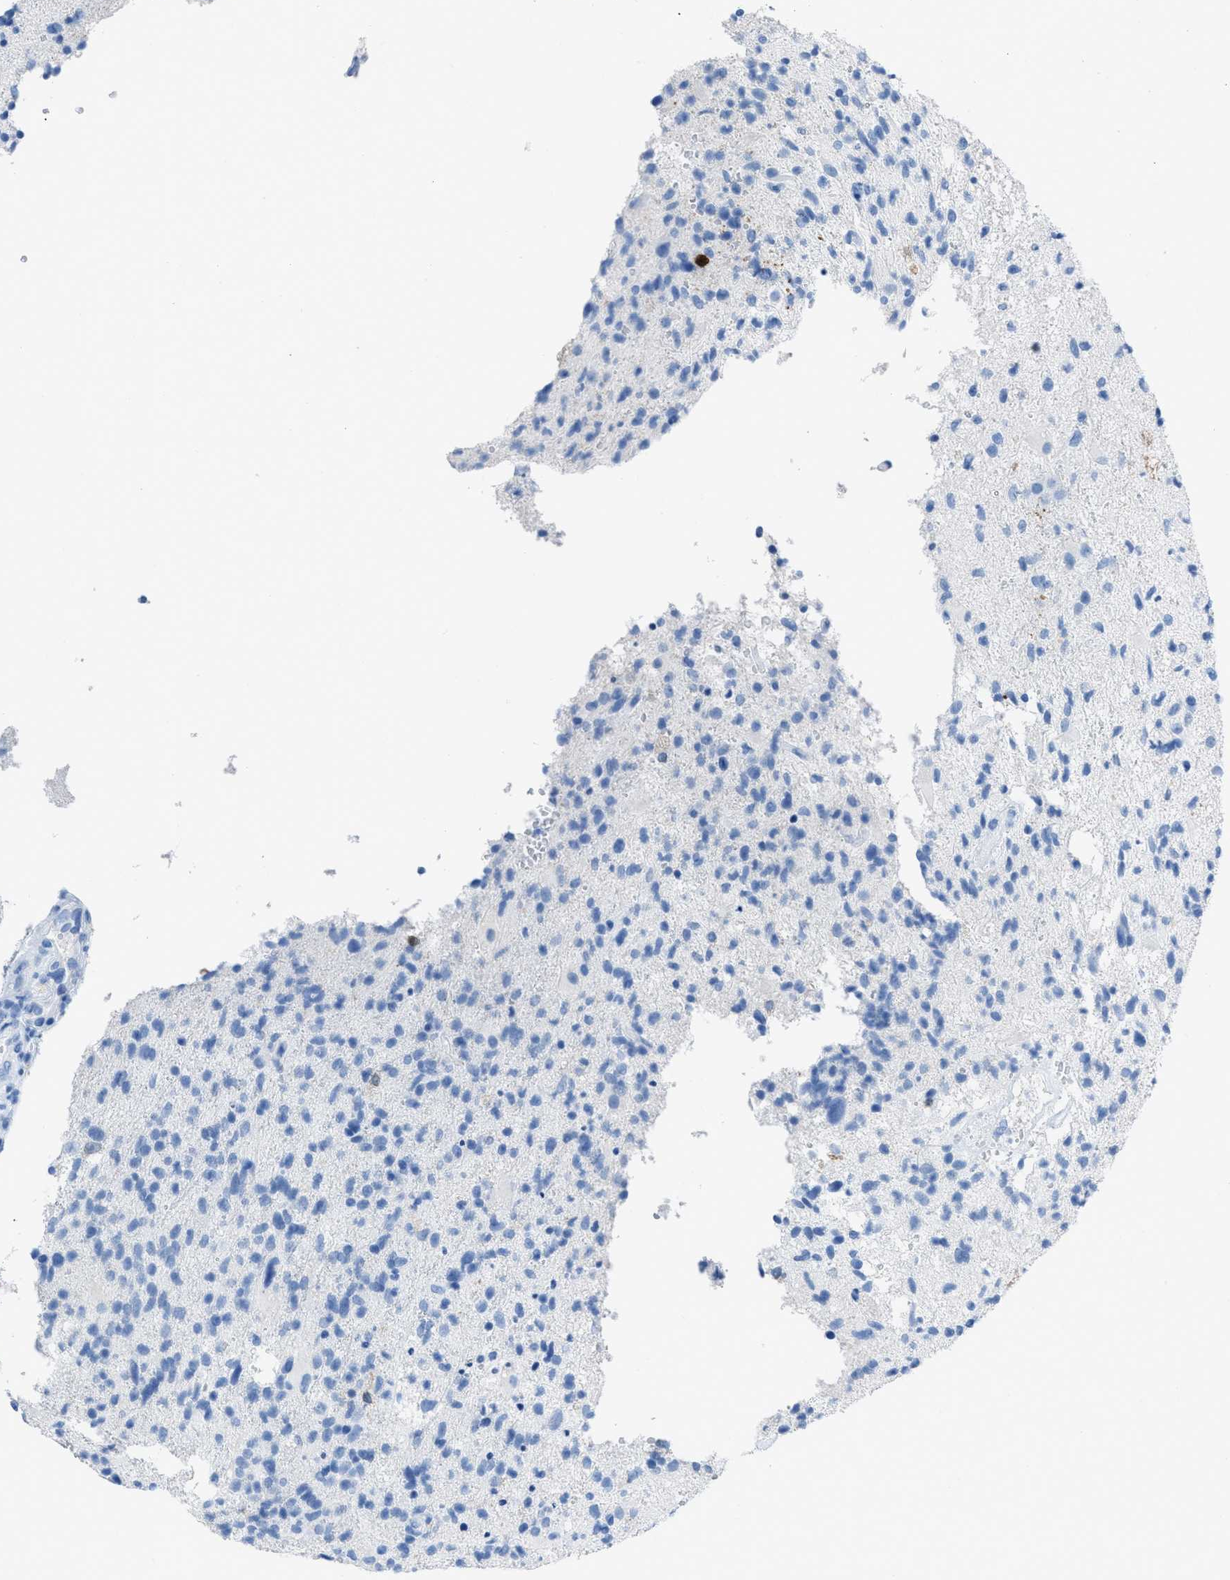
{"staining": {"intensity": "strong", "quantity": "<25%", "location": "cytoplasmic/membranous,nuclear"}, "tissue": "glioma", "cell_type": "Tumor cells", "image_type": "cancer", "snomed": [{"axis": "morphology", "description": "Glioma, malignant, High grade"}, {"axis": "topography", "description": "Brain"}], "caption": "IHC histopathology image of human malignant glioma (high-grade) stained for a protein (brown), which exhibits medium levels of strong cytoplasmic/membranous and nuclear expression in approximately <25% of tumor cells.", "gene": "CDKN2A", "patient": {"sex": "male", "age": 72}}